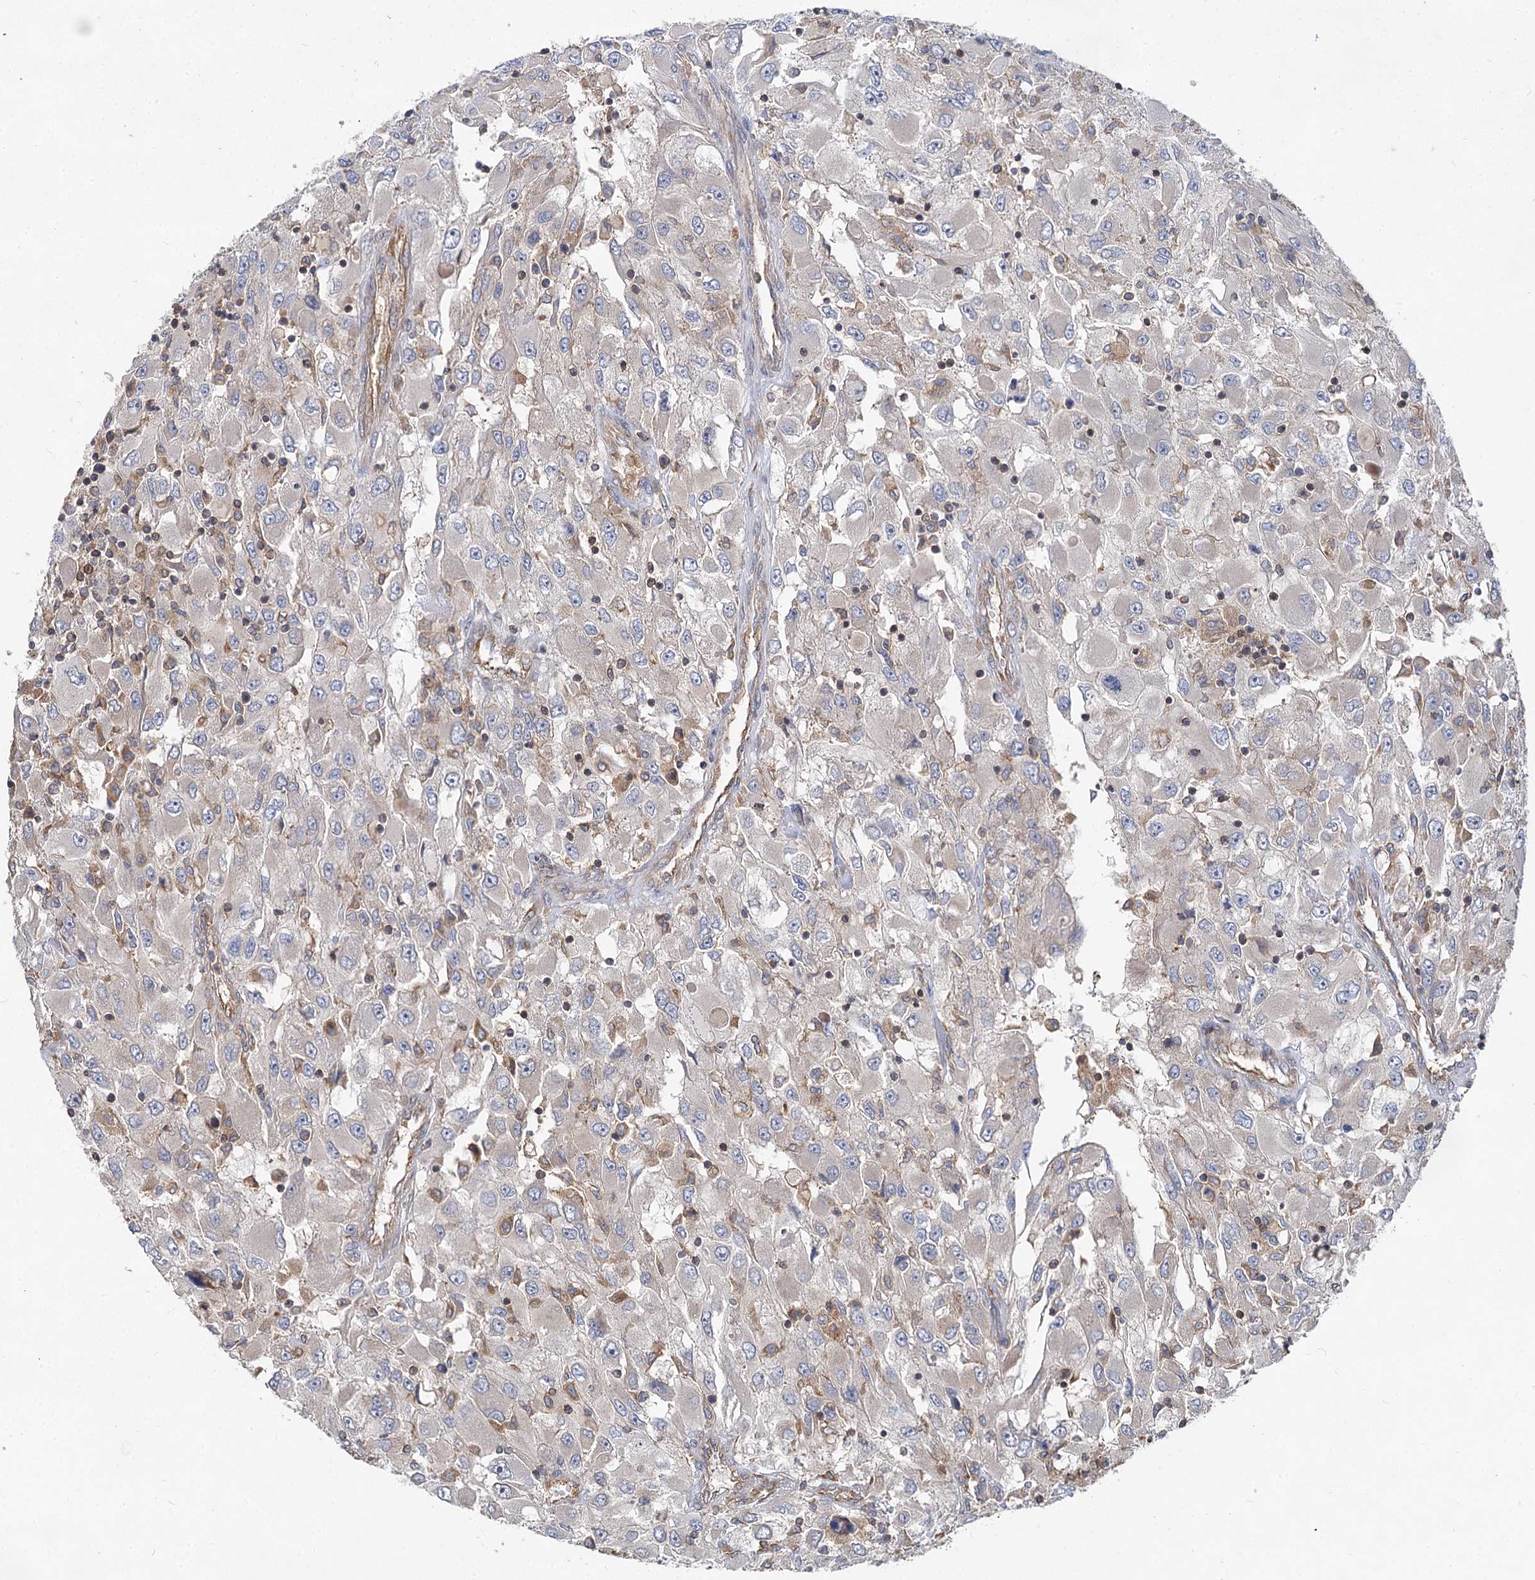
{"staining": {"intensity": "negative", "quantity": "none", "location": "none"}, "tissue": "renal cancer", "cell_type": "Tumor cells", "image_type": "cancer", "snomed": [{"axis": "morphology", "description": "Adenocarcinoma, NOS"}, {"axis": "topography", "description": "Kidney"}], "caption": "Renal cancer (adenocarcinoma) was stained to show a protein in brown. There is no significant positivity in tumor cells.", "gene": "PACS1", "patient": {"sex": "female", "age": 52}}